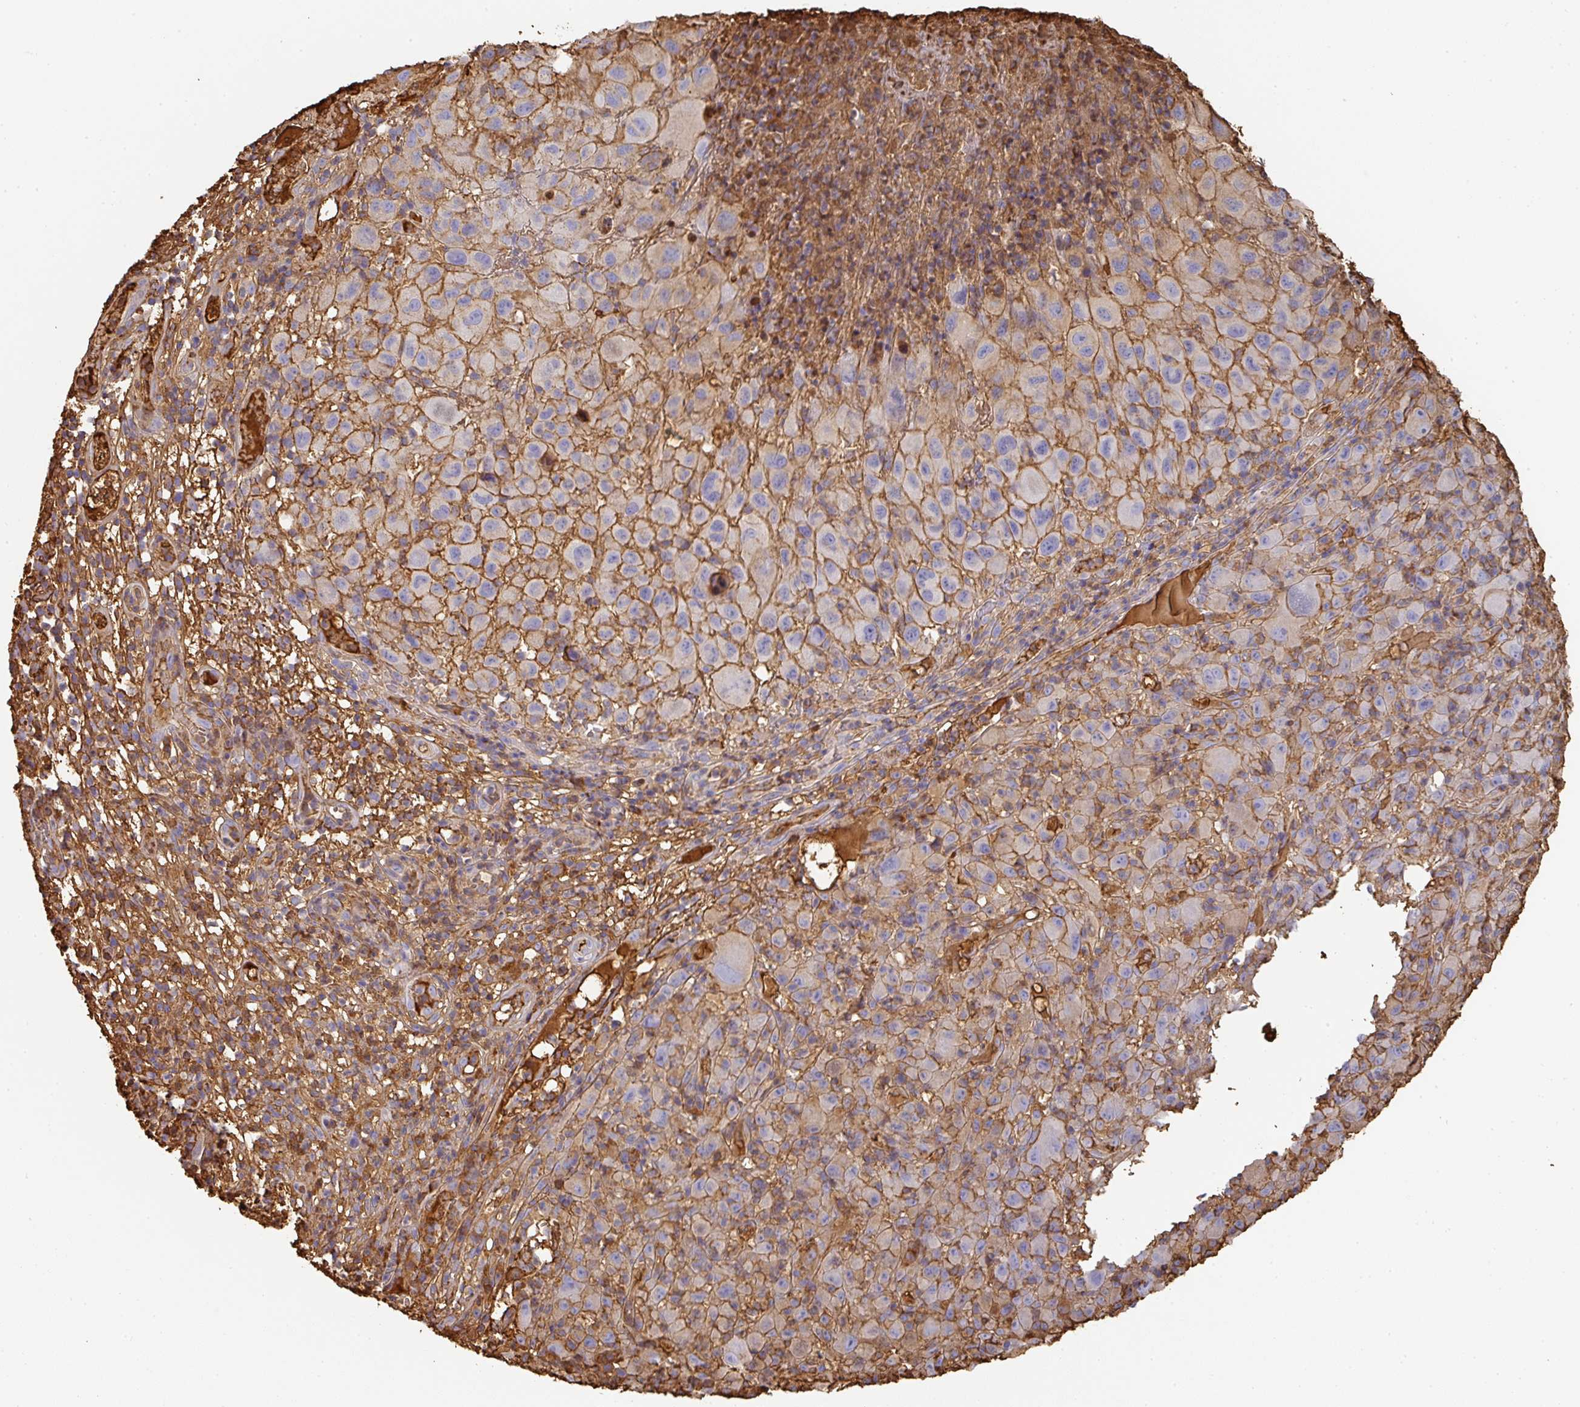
{"staining": {"intensity": "moderate", "quantity": ">75%", "location": "cytoplasmic/membranous"}, "tissue": "melanoma", "cell_type": "Tumor cells", "image_type": "cancer", "snomed": [{"axis": "morphology", "description": "Malignant melanoma, NOS"}, {"axis": "topography", "description": "Skin"}], "caption": "Immunohistochemistry (IHC) (DAB) staining of malignant melanoma exhibits moderate cytoplasmic/membranous protein expression in approximately >75% of tumor cells.", "gene": "ALB", "patient": {"sex": "male", "age": 73}}